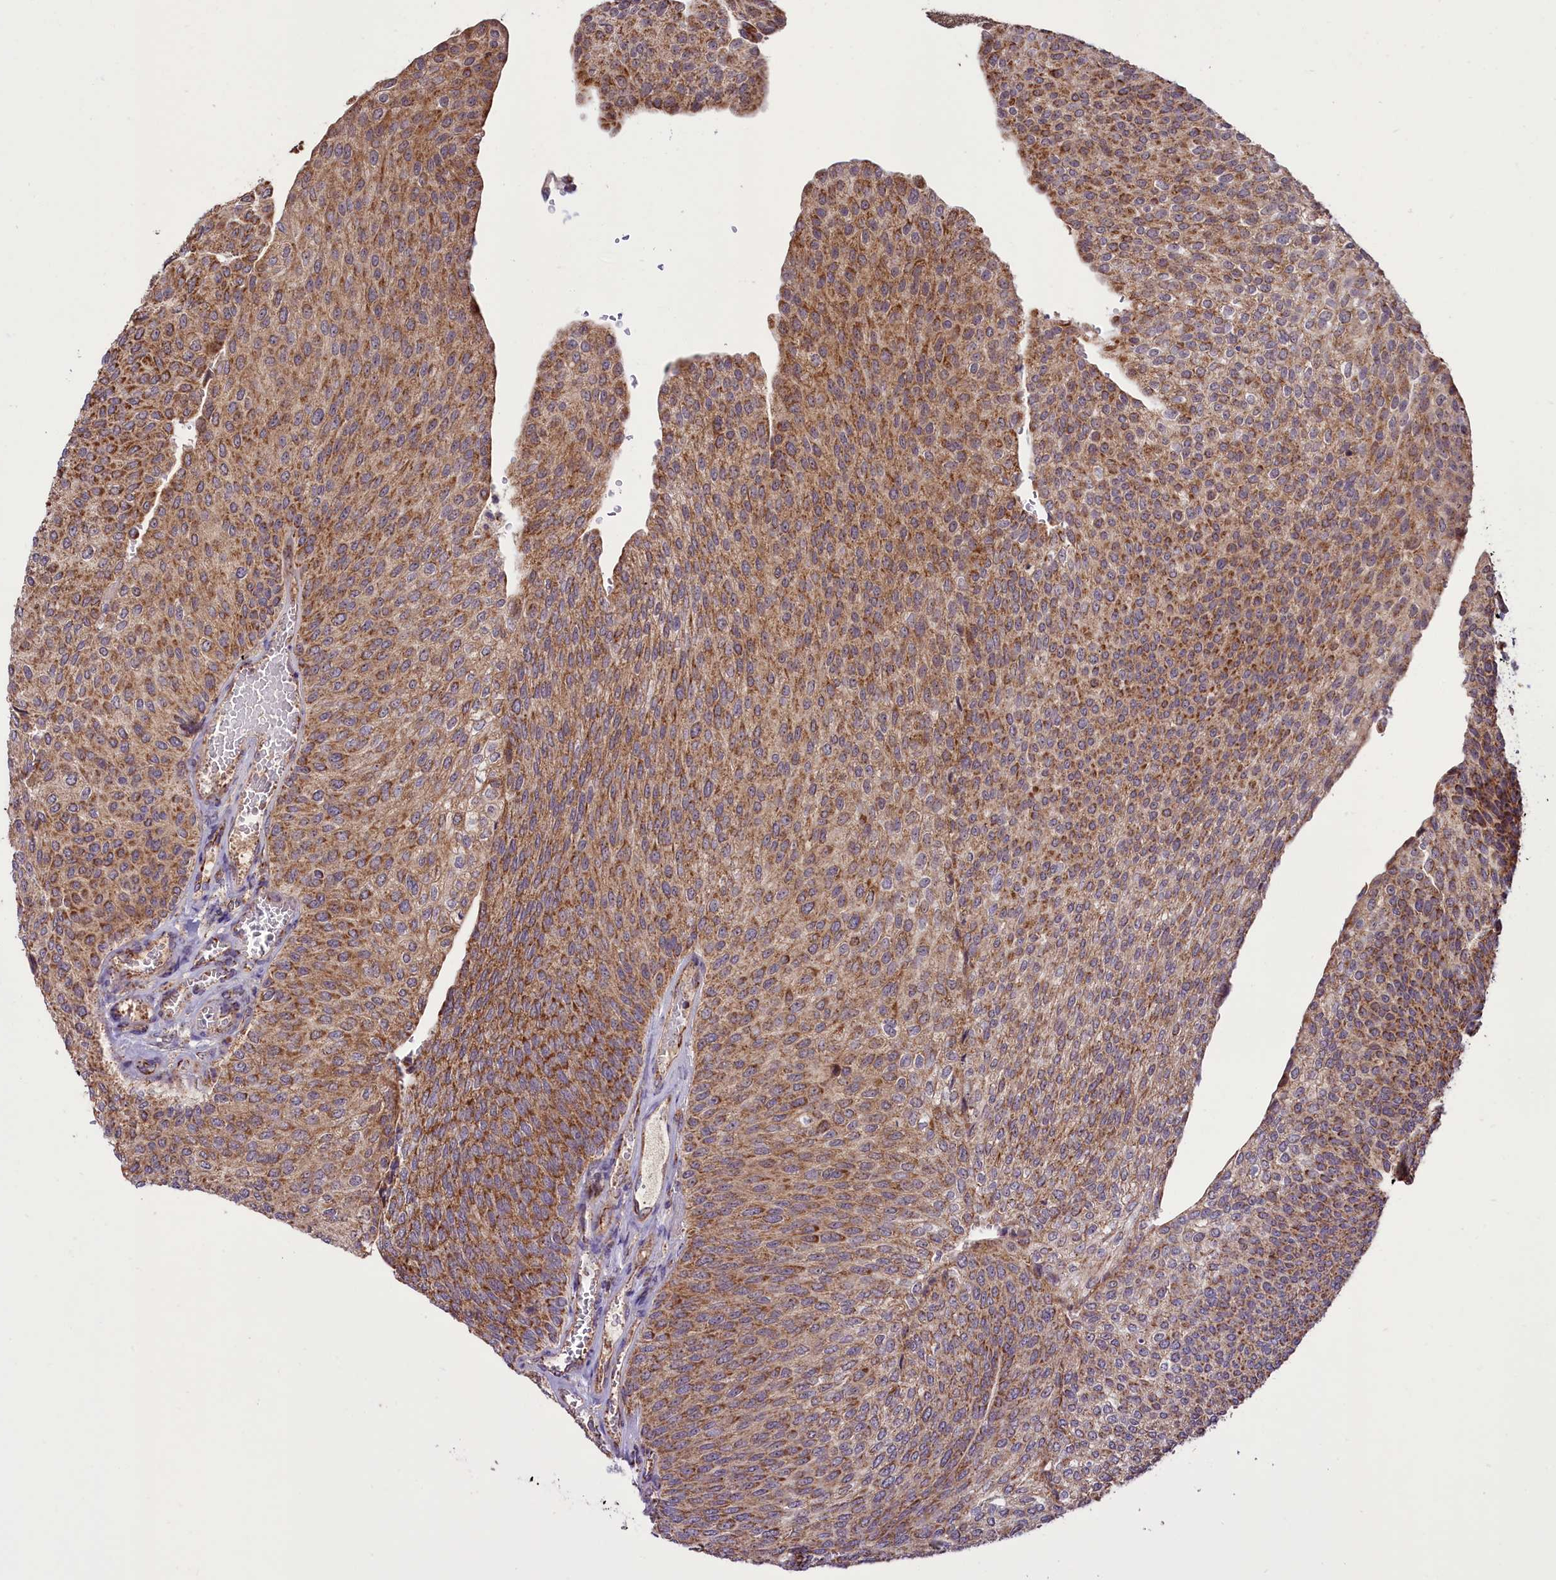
{"staining": {"intensity": "moderate", "quantity": ">75%", "location": "cytoplasmic/membranous"}, "tissue": "urothelial cancer", "cell_type": "Tumor cells", "image_type": "cancer", "snomed": [{"axis": "morphology", "description": "Urothelial carcinoma, High grade"}, {"axis": "topography", "description": "Urinary bladder"}], "caption": "Urothelial carcinoma (high-grade) stained with immunohistochemistry (IHC) shows moderate cytoplasmic/membranous expression in approximately >75% of tumor cells.", "gene": "GLRX5", "patient": {"sex": "female", "age": 79}}